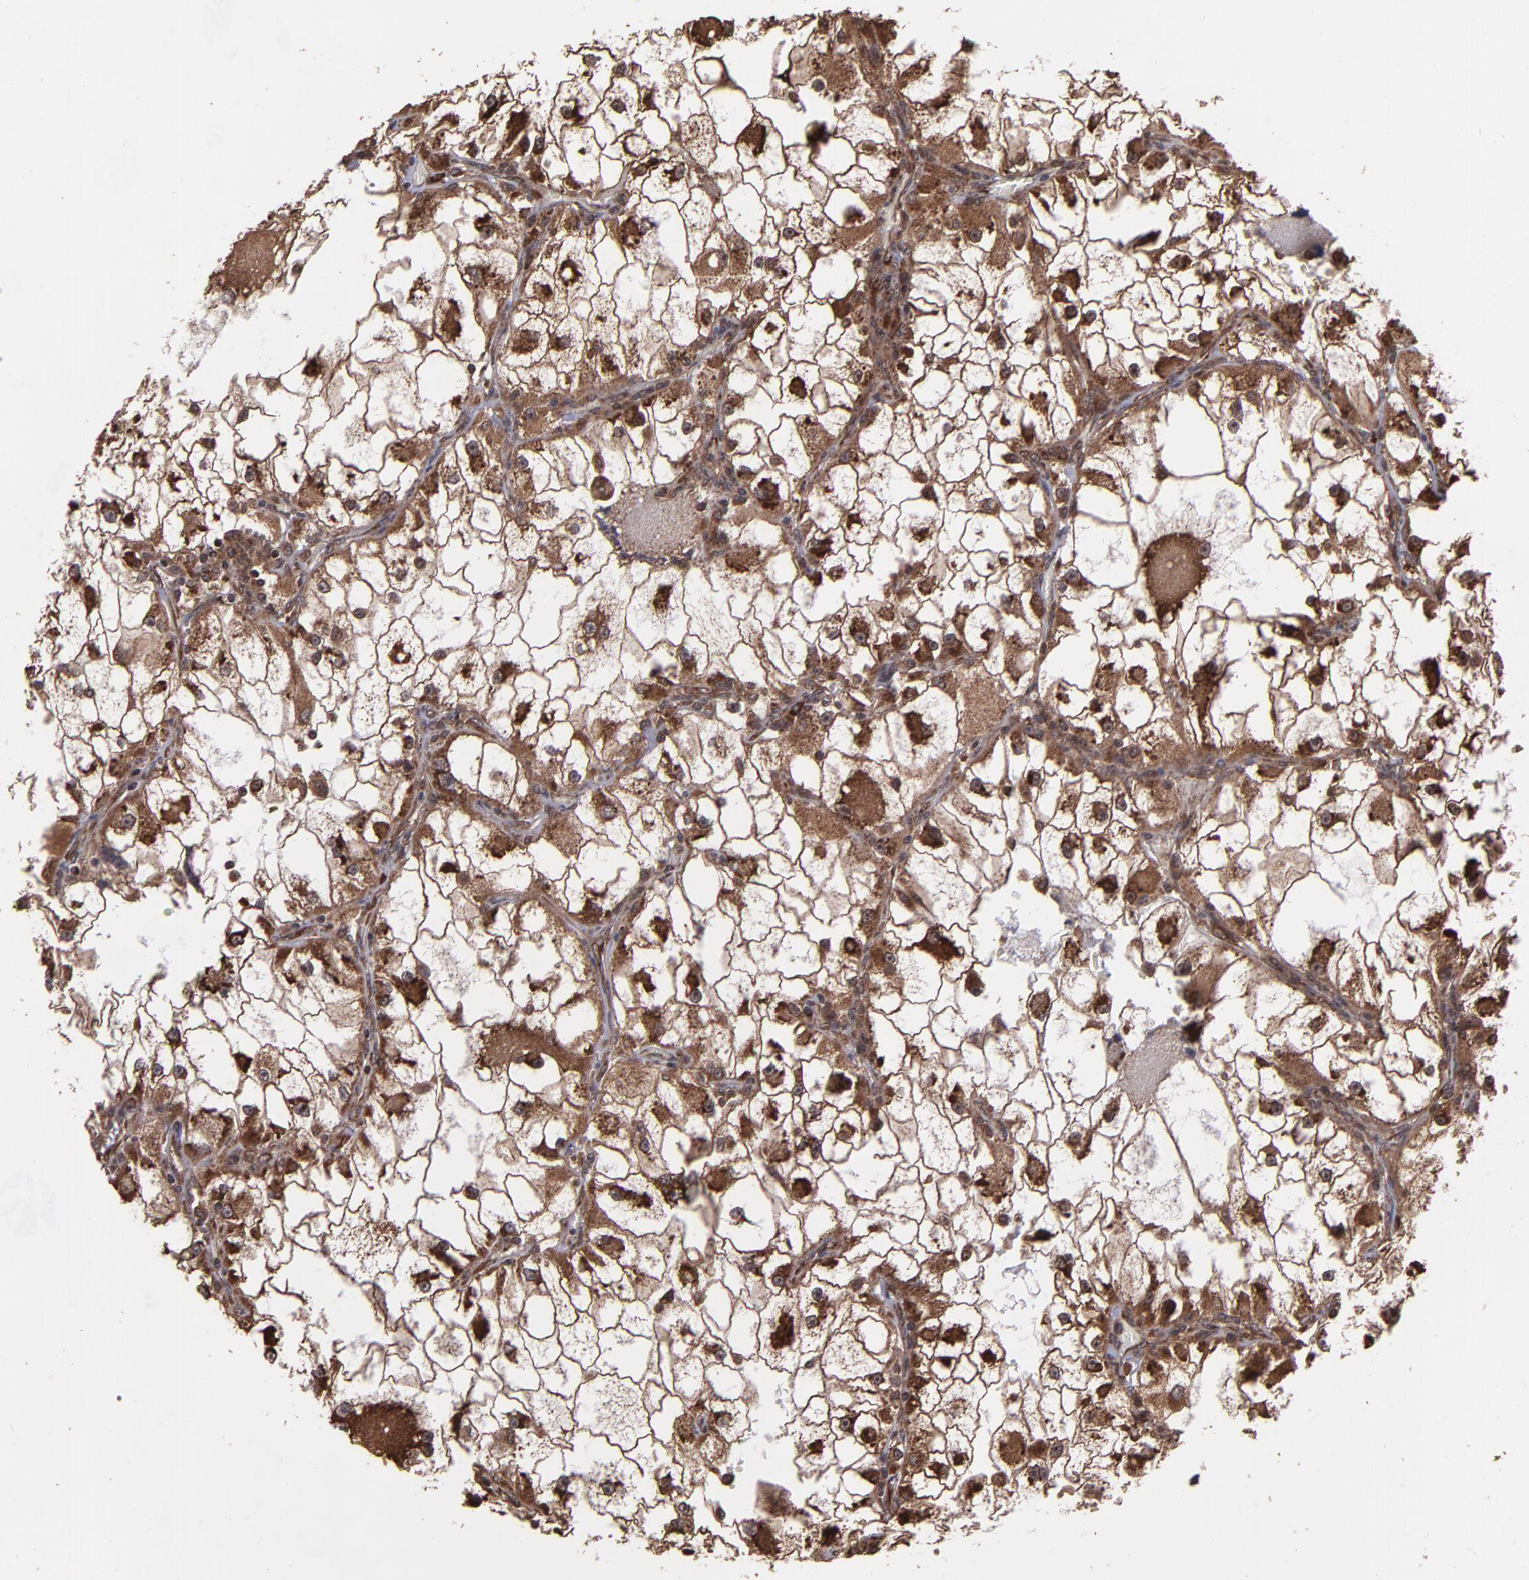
{"staining": {"intensity": "strong", "quantity": ">75%", "location": "cytoplasmic/membranous,nuclear"}, "tissue": "renal cancer", "cell_type": "Tumor cells", "image_type": "cancer", "snomed": [{"axis": "morphology", "description": "Adenocarcinoma, NOS"}, {"axis": "topography", "description": "Kidney"}], "caption": "Tumor cells display strong cytoplasmic/membranous and nuclear expression in about >75% of cells in renal adenocarcinoma. (DAB IHC, brown staining for protein, blue staining for nuclei).", "gene": "EIF4ENIF1", "patient": {"sex": "female", "age": 73}}